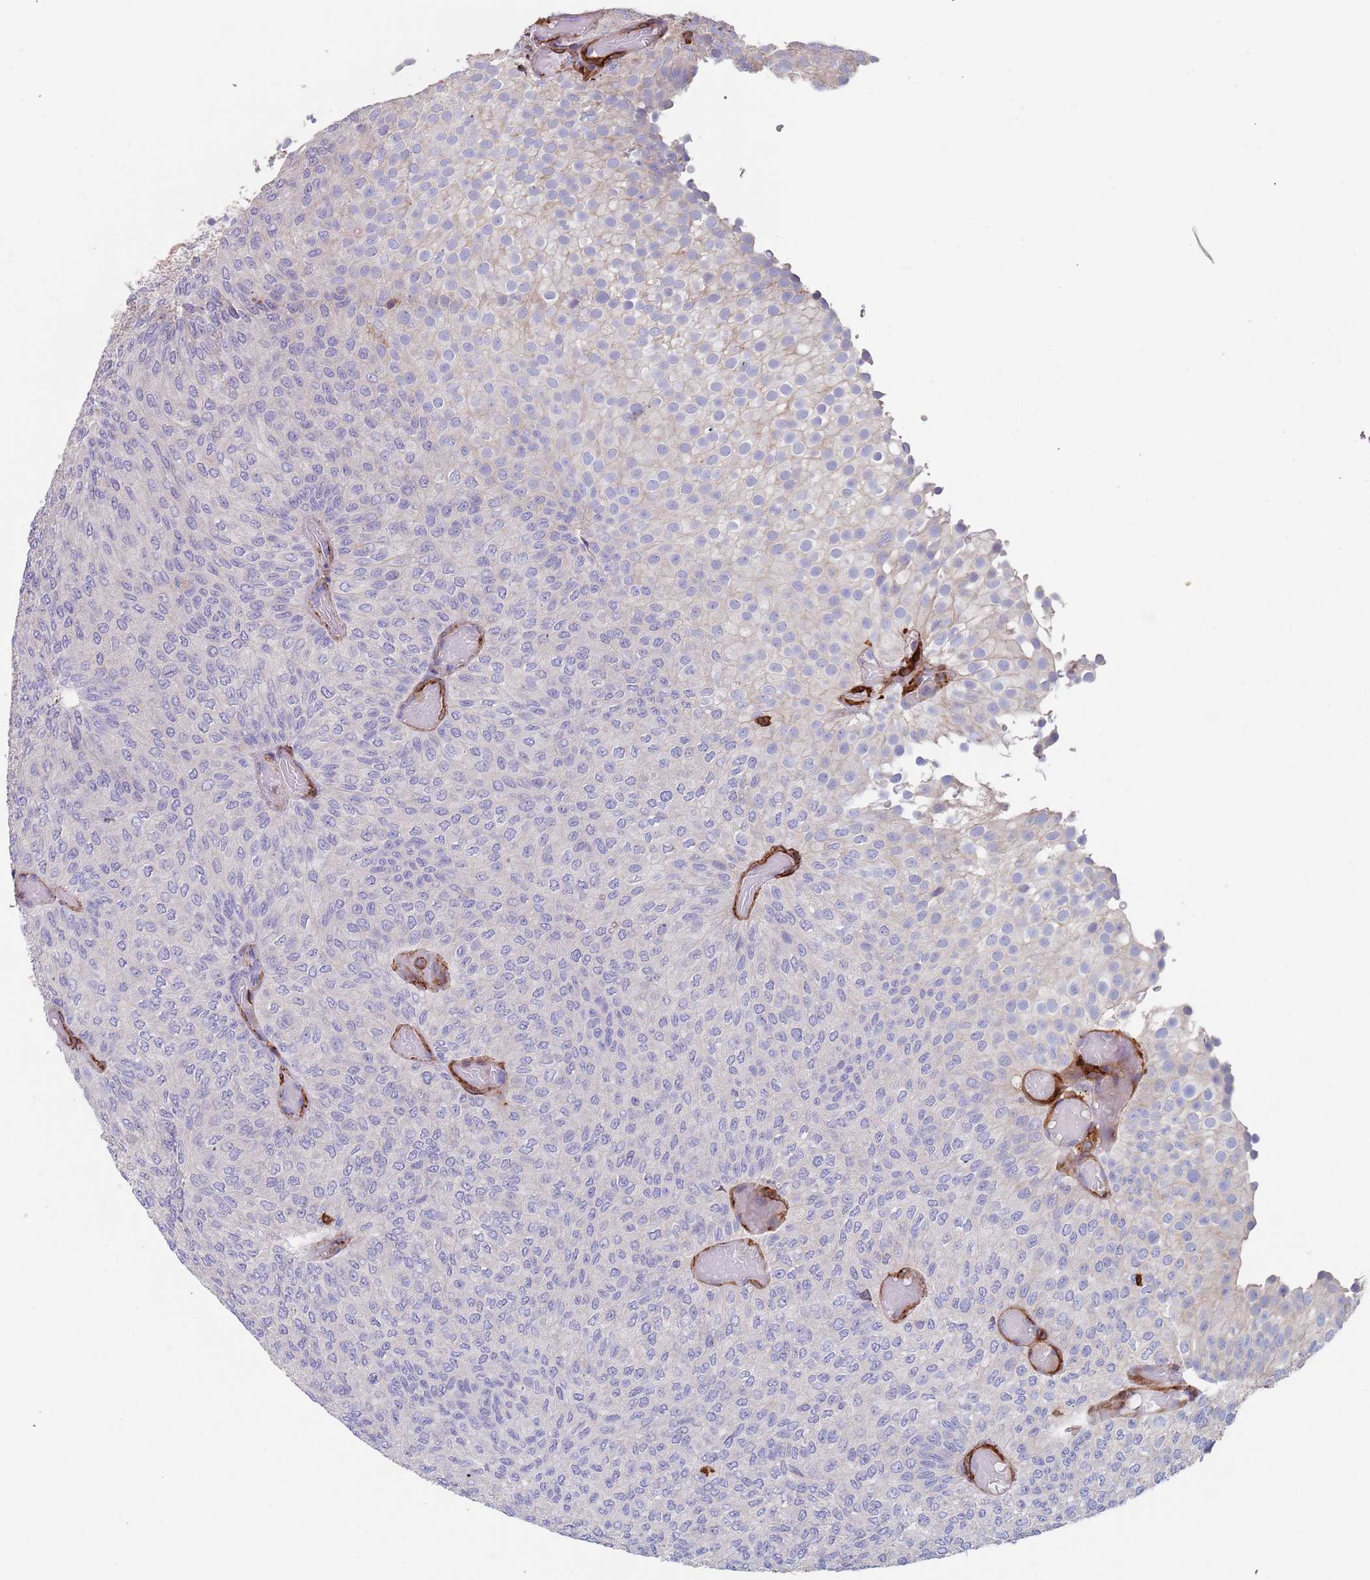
{"staining": {"intensity": "negative", "quantity": "none", "location": "none"}, "tissue": "urothelial cancer", "cell_type": "Tumor cells", "image_type": "cancer", "snomed": [{"axis": "morphology", "description": "Urothelial carcinoma, Low grade"}, {"axis": "topography", "description": "Urinary bladder"}], "caption": "Human low-grade urothelial carcinoma stained for a protein using IHC exhibits no staining in tumor cells.", "gene": "RNF144A", "patient": {"sex": "male", "age": 78}}